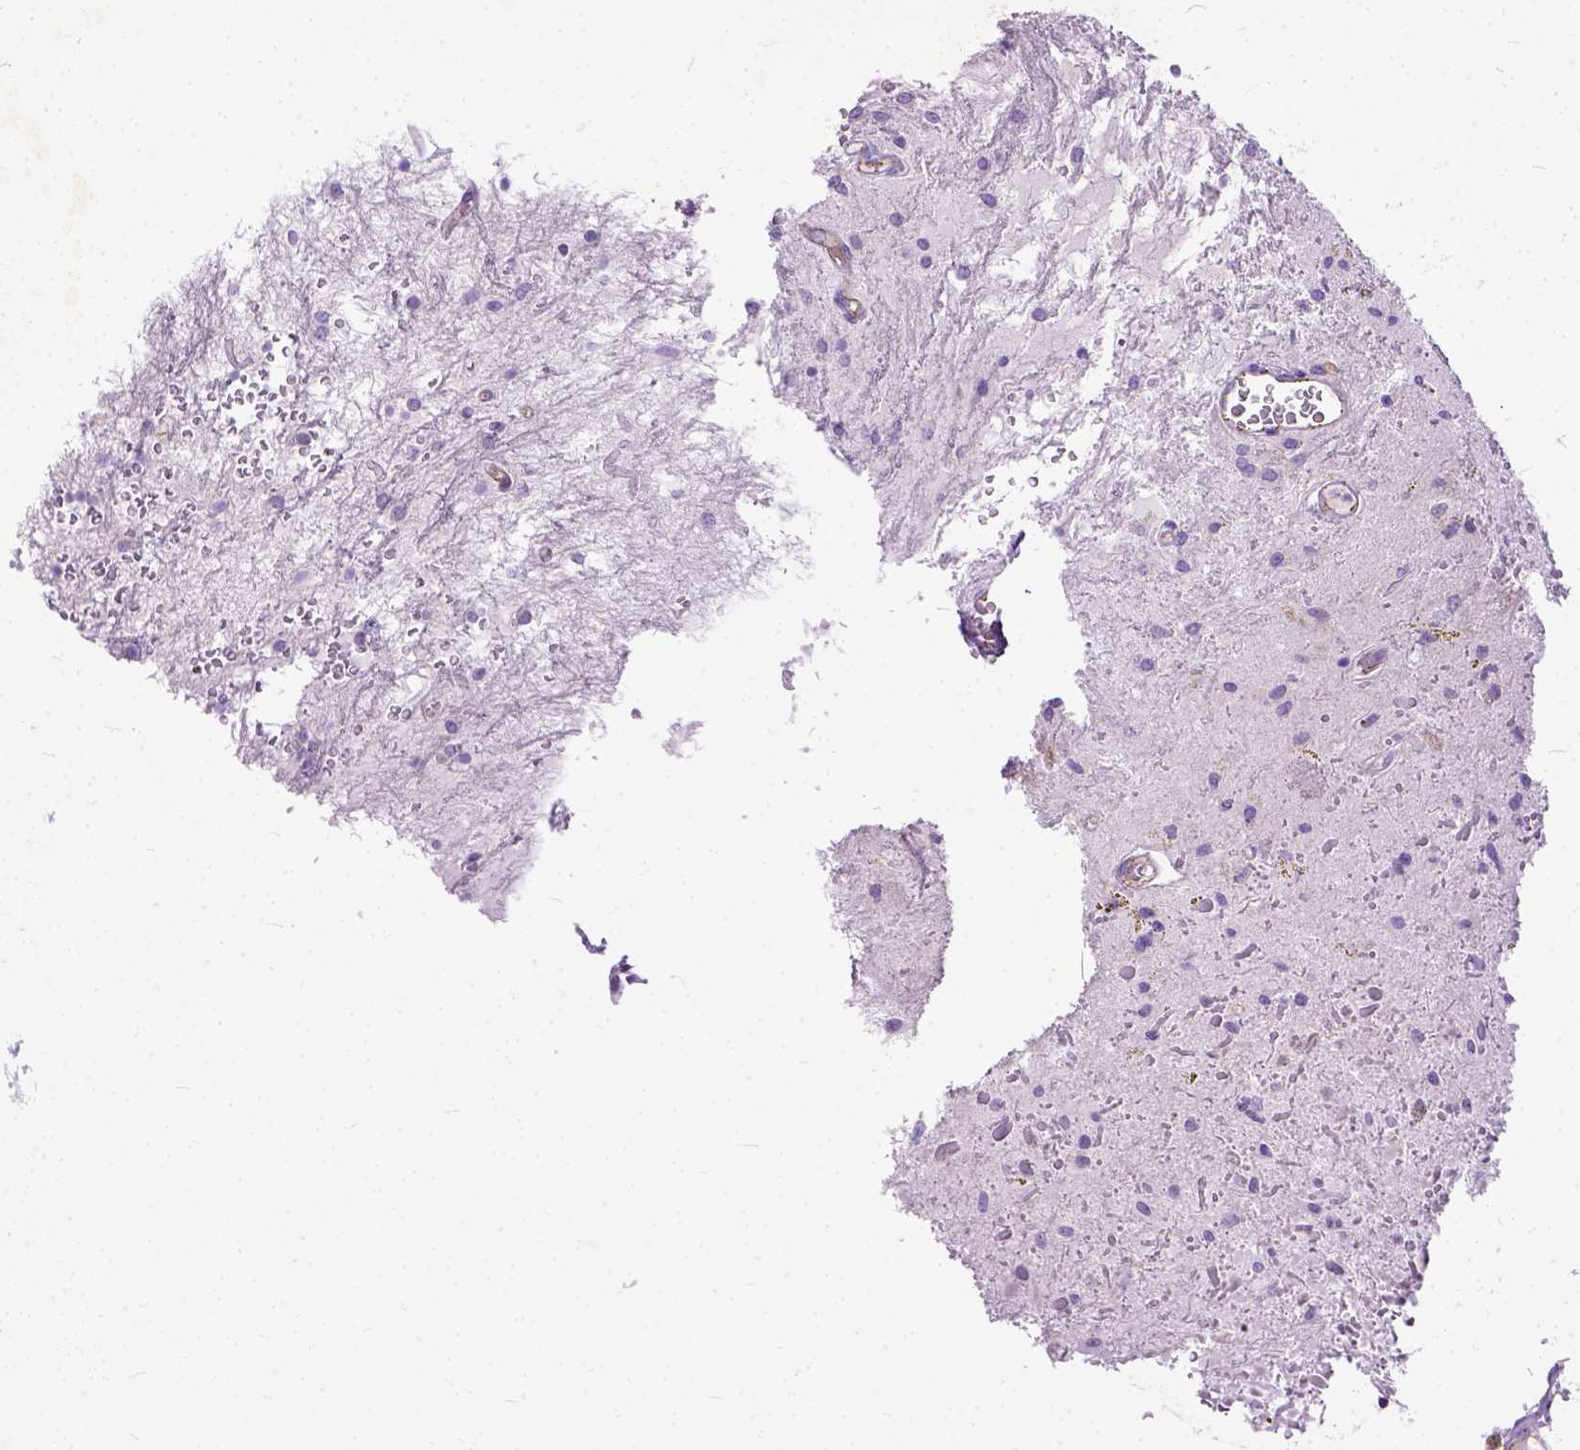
{"staining": {"intensity": "negative", "quantity": "none", "location": "none"}, "tissue": "glioma", "cell_type": "Tumor cells", "image_type": "cancer", "snomed": [{"axis": "morphology", "description": "Glioma, malignant, Low grade"}, {"axis": "topography", "description": "Cerebellum"}], "caption": "Tumor cells are negative for protein expression in human glioma.", "gene": "ADGRF1", "patient": {"sex": "female", "age": 14}}